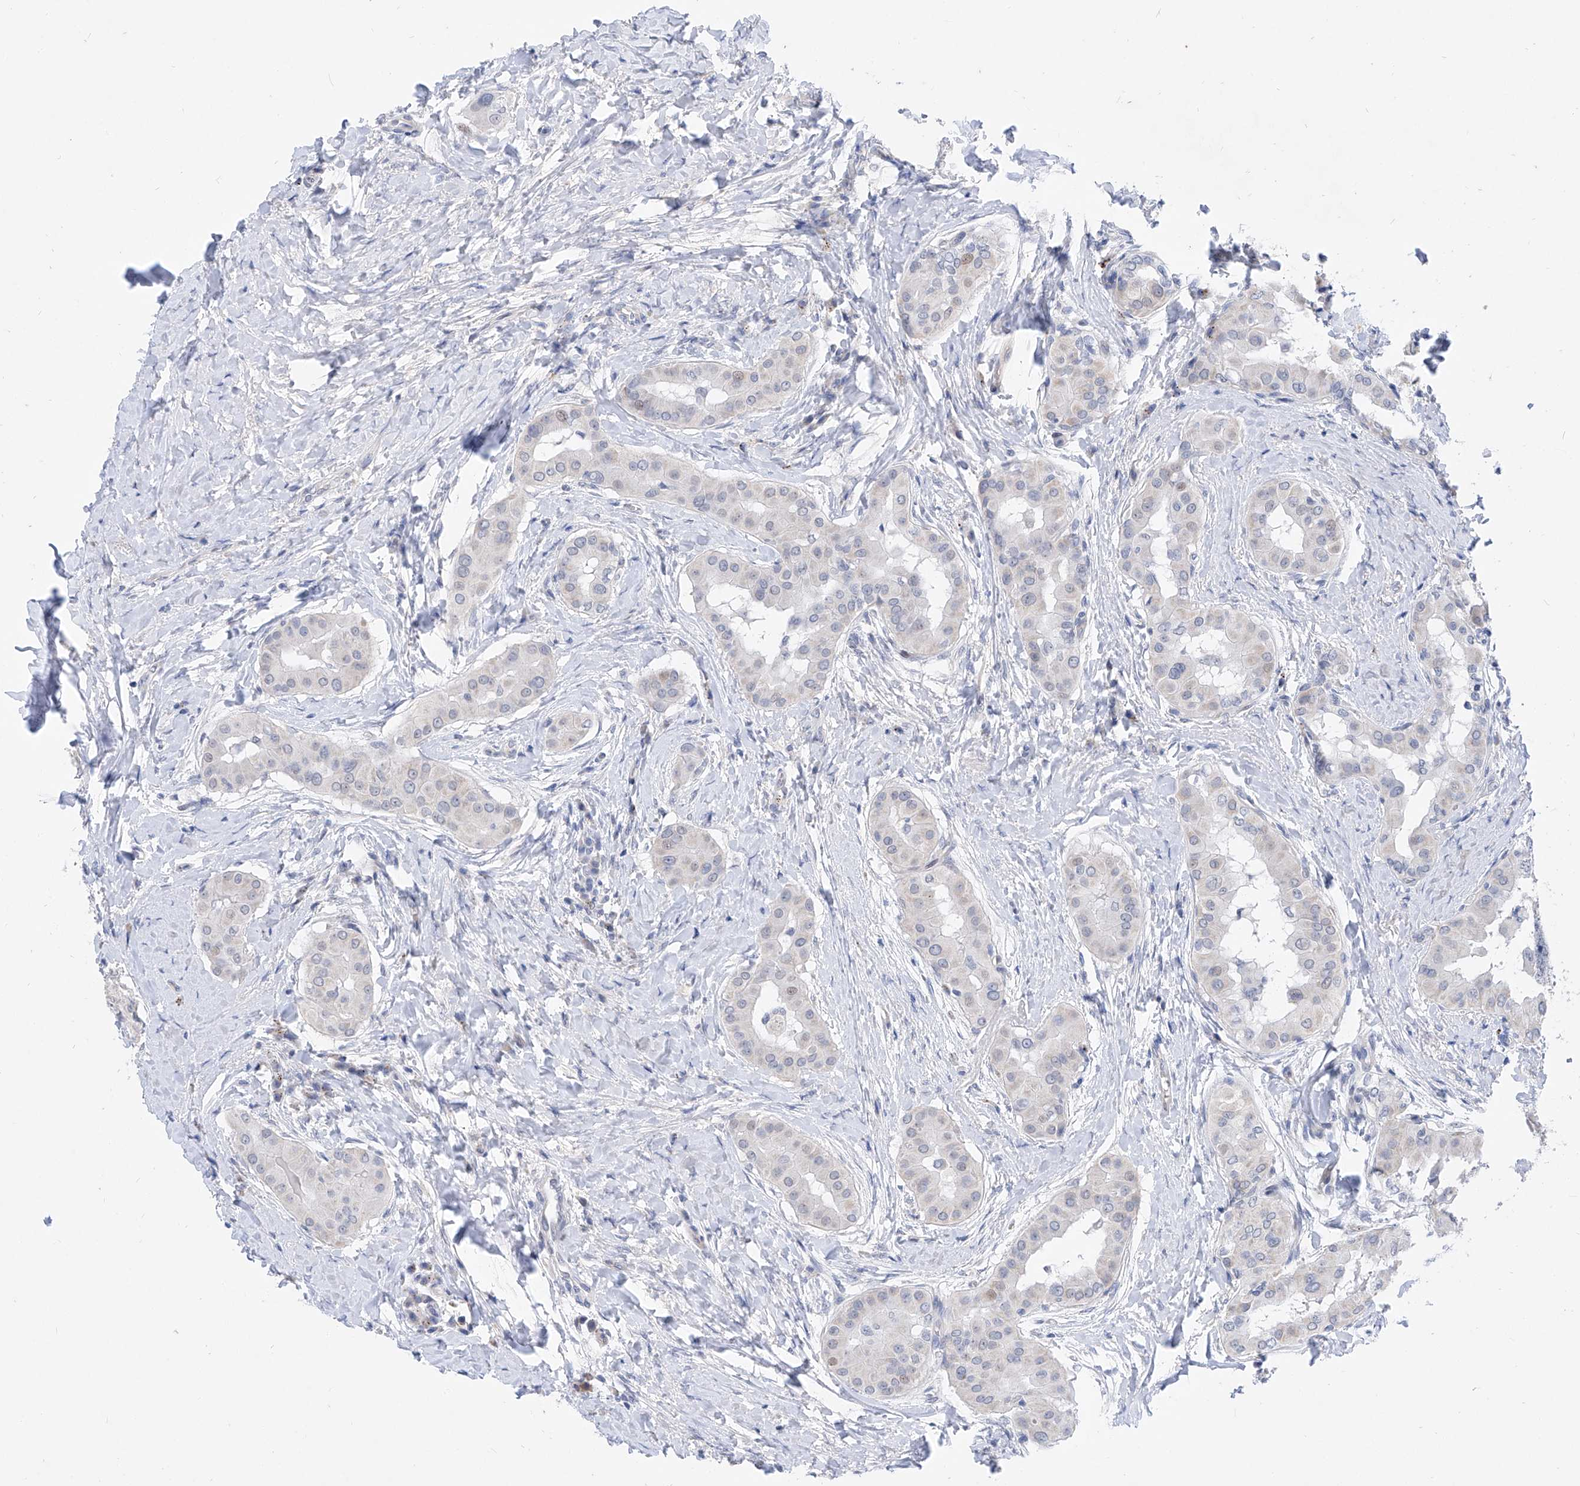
{"staining": {"intensity": "negative", "quantity": "none", "location": "none"}, "tissue": "thyroid cancer", "cell_type": "Tumor cells", "image_type": "cancer", "snomed": [{"axis": "morphology", "description": "Papillary adenocarcinoma, NOS"}, {"axis": "topography", "description": "Thyroid gland"}], "caption": "Photomicrograph shows no significant protein positivity in tumor cells of papillary adenocarcinoma (thyroid).", "gene": "BPTF", "patient": {"sex": "male", "age": 33}}